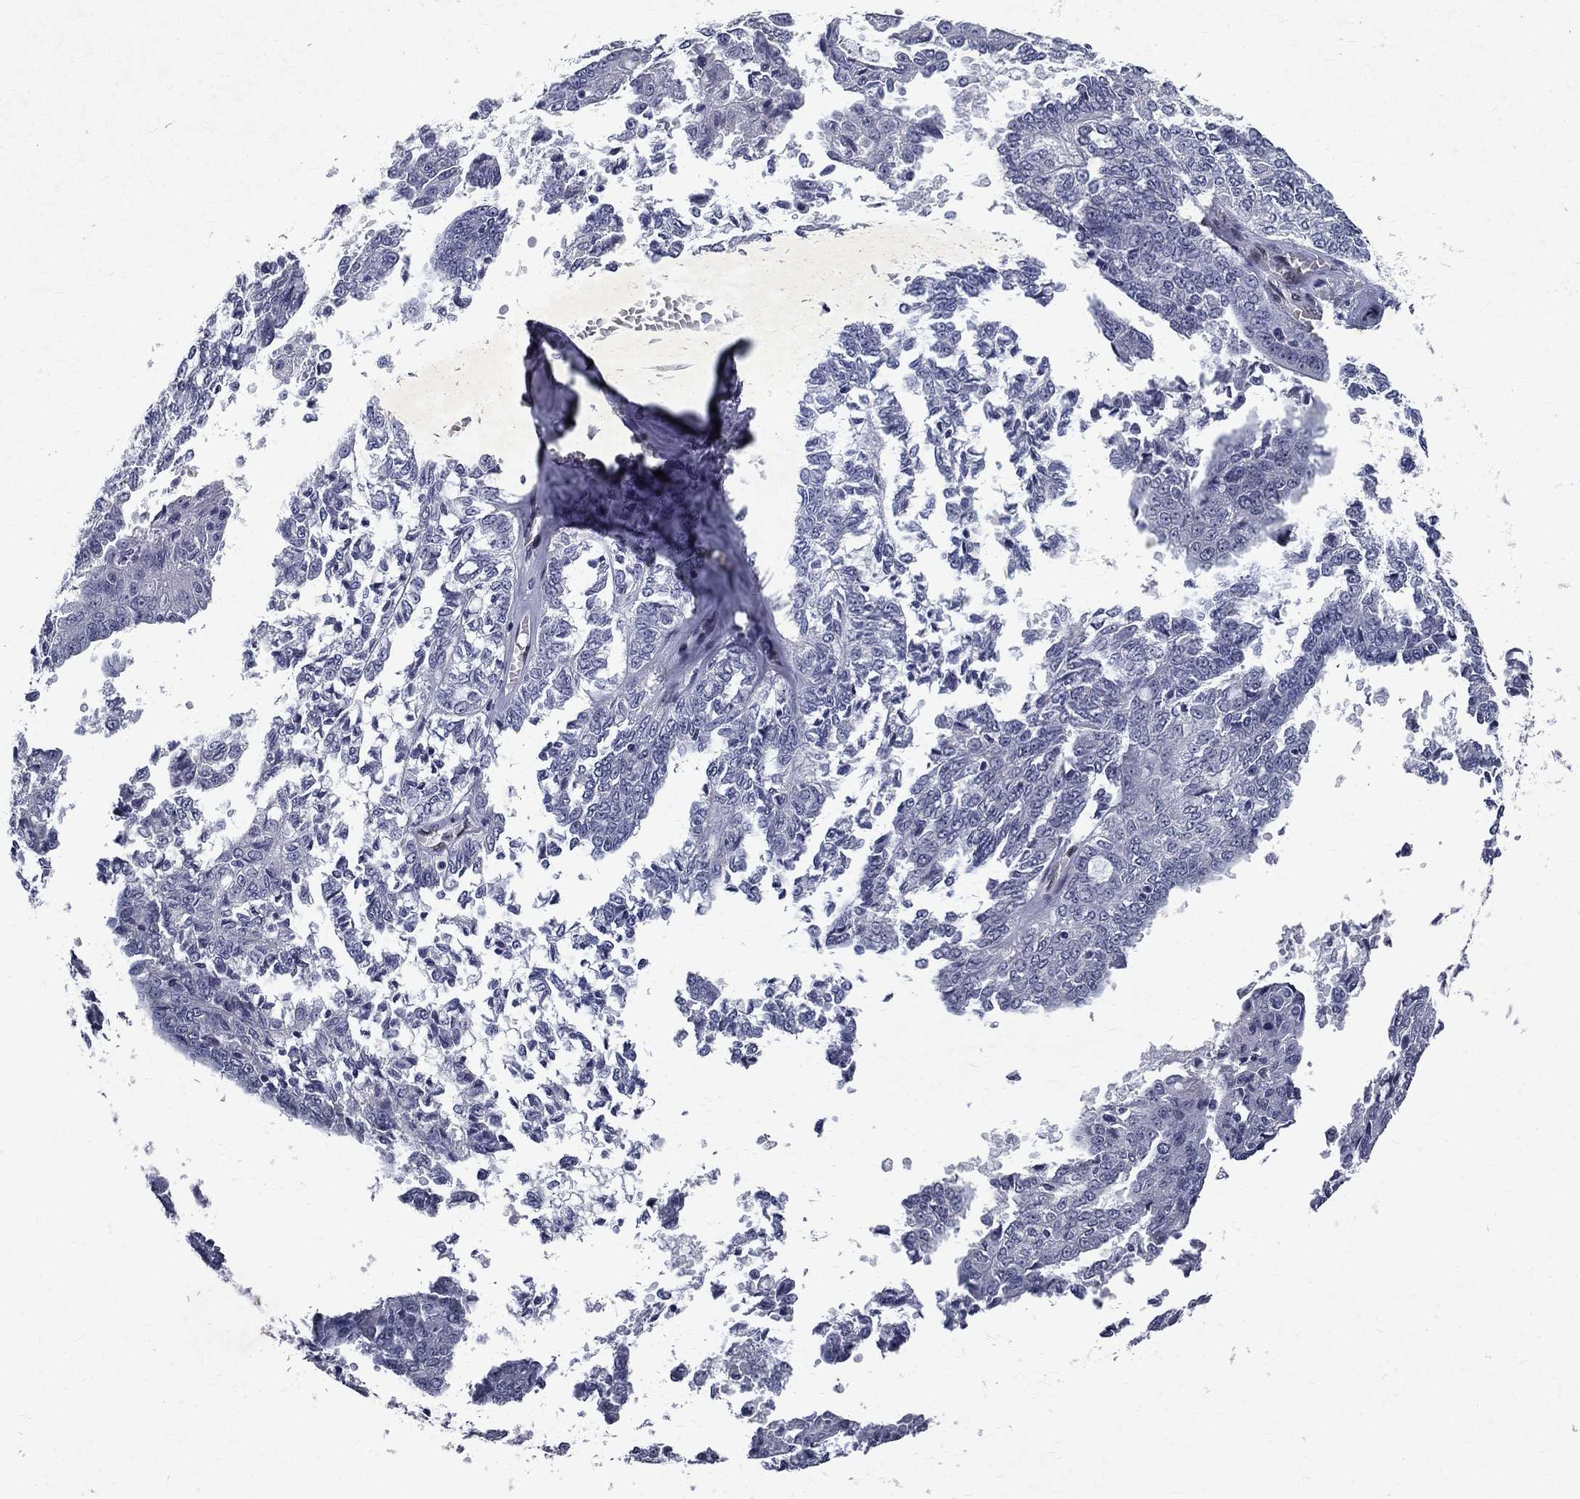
{"staining": {"intensity": "negative", "quantity": "none", "location": "none"}, "tissue": "ovarian cancer", "cell_type": "Tumor cells", "image_type": "cancer", "snomed": [{"axis": "morphology", "description": "Cystadenocarcinoma, serous, NOS"}, {"axis": "topography", "description": "Ovary"}], "caption": "Immunohistochemistry (IHC) photomicrograph of ovarian cancer (serous cystadenocarcinoma) stained for a protein (brown), which reveals no staining in tumor cells.", "gene": "RBFOX1", "patient": {"sex": "female", "age": 71}}